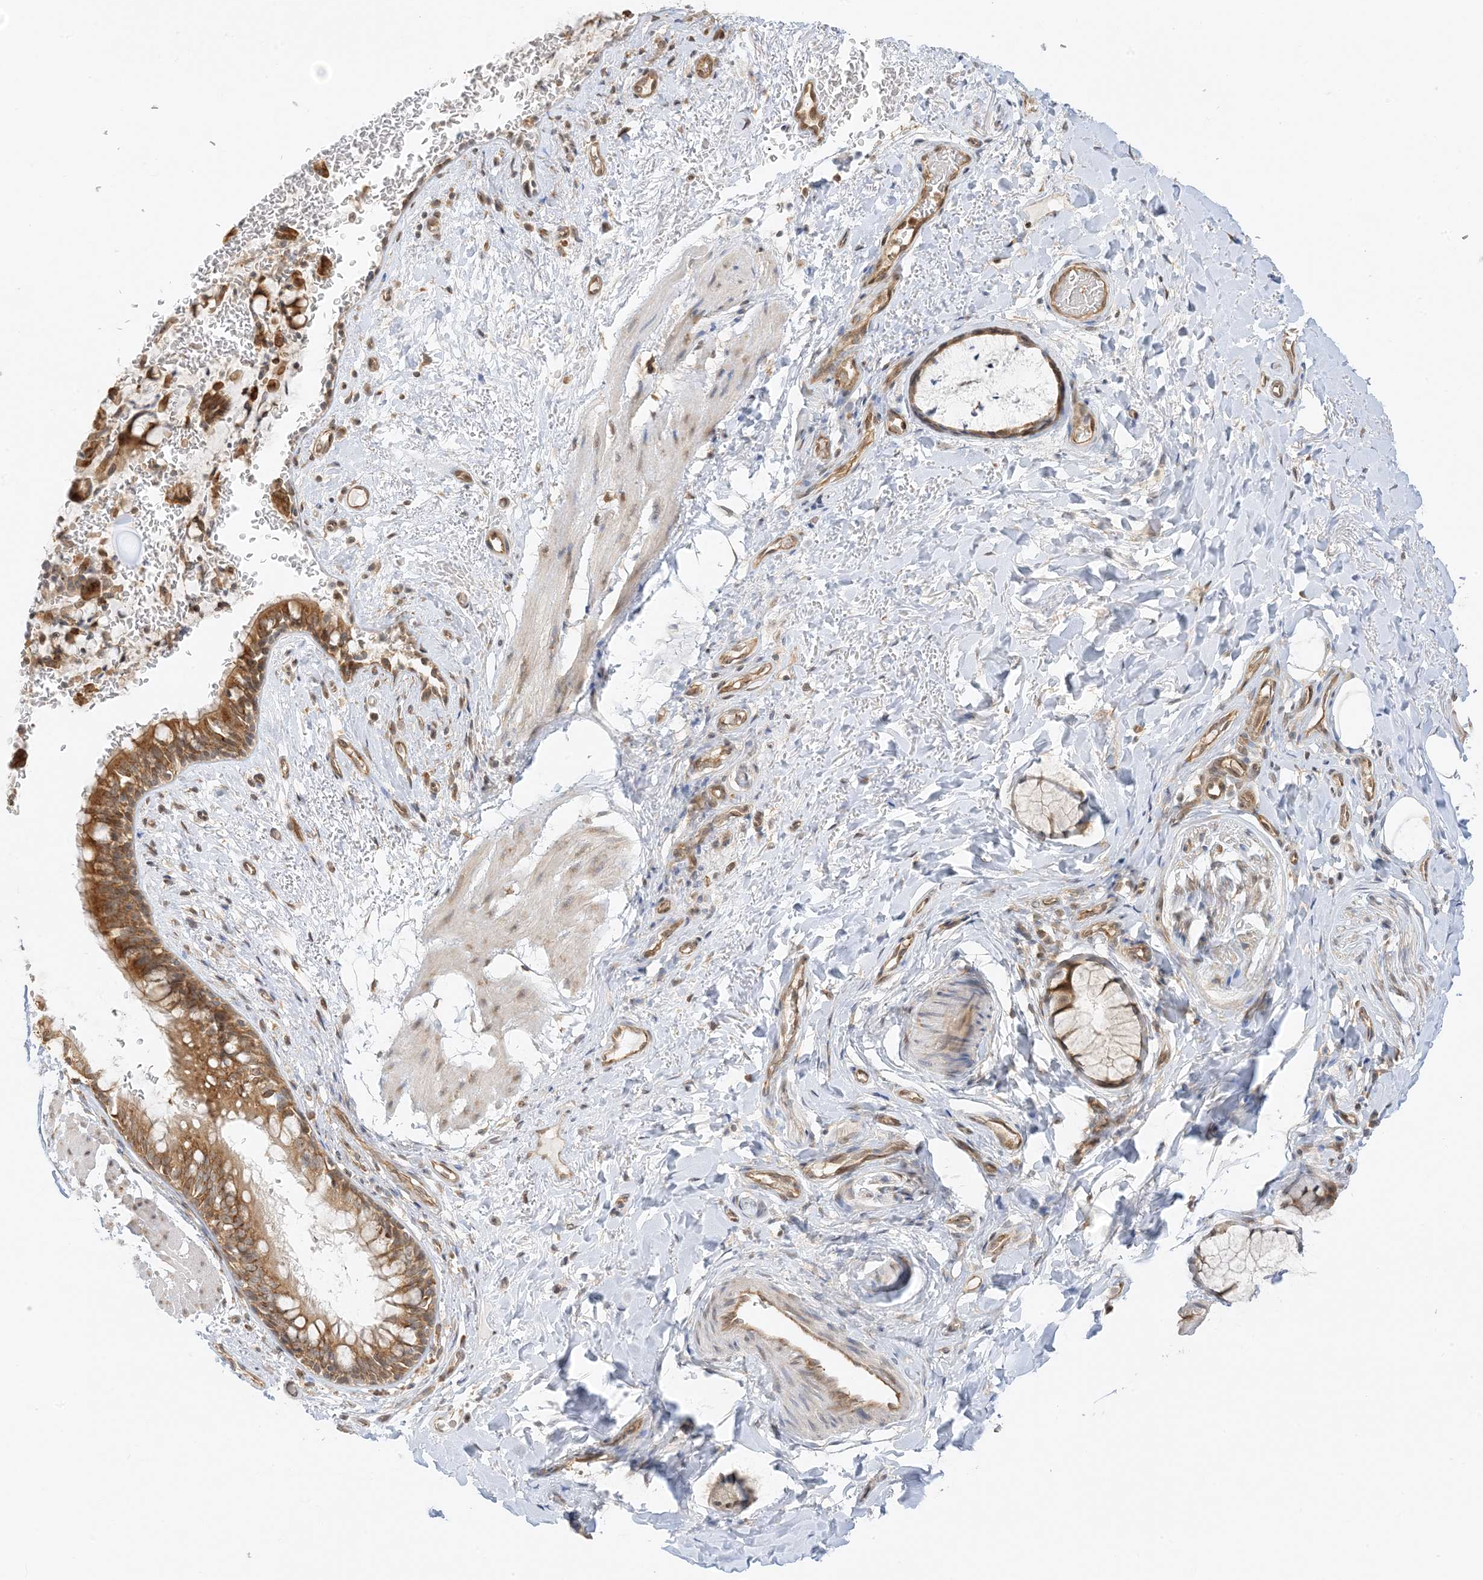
{"staining": {"intensity": "moderate", "quantity": ">75%", "location": "cytoplasmic/membranous"}, "tissue": "bronchus", "cell_type": "Respiratory epithelial cells", "image_type": "normal", "snomed": [{"axis": "morphology", "description": "Normal tissue, NOS"}, {"axis": "topography", "description": "Cartilage tissue"}, {"axis": "topography", "description": "Bronchus"}], "caption": "Immunohistochemical staining of benign bronchus demonstrates medium levels of moderate cytoplasmic/membranous positivity in about >75% of respiratory epithelial cells. The protein of interest is shown in brown color, while the nuclei are stained blue.", "gene": "UBAP2L", "patient": {"sex": "female", "age": 36}}